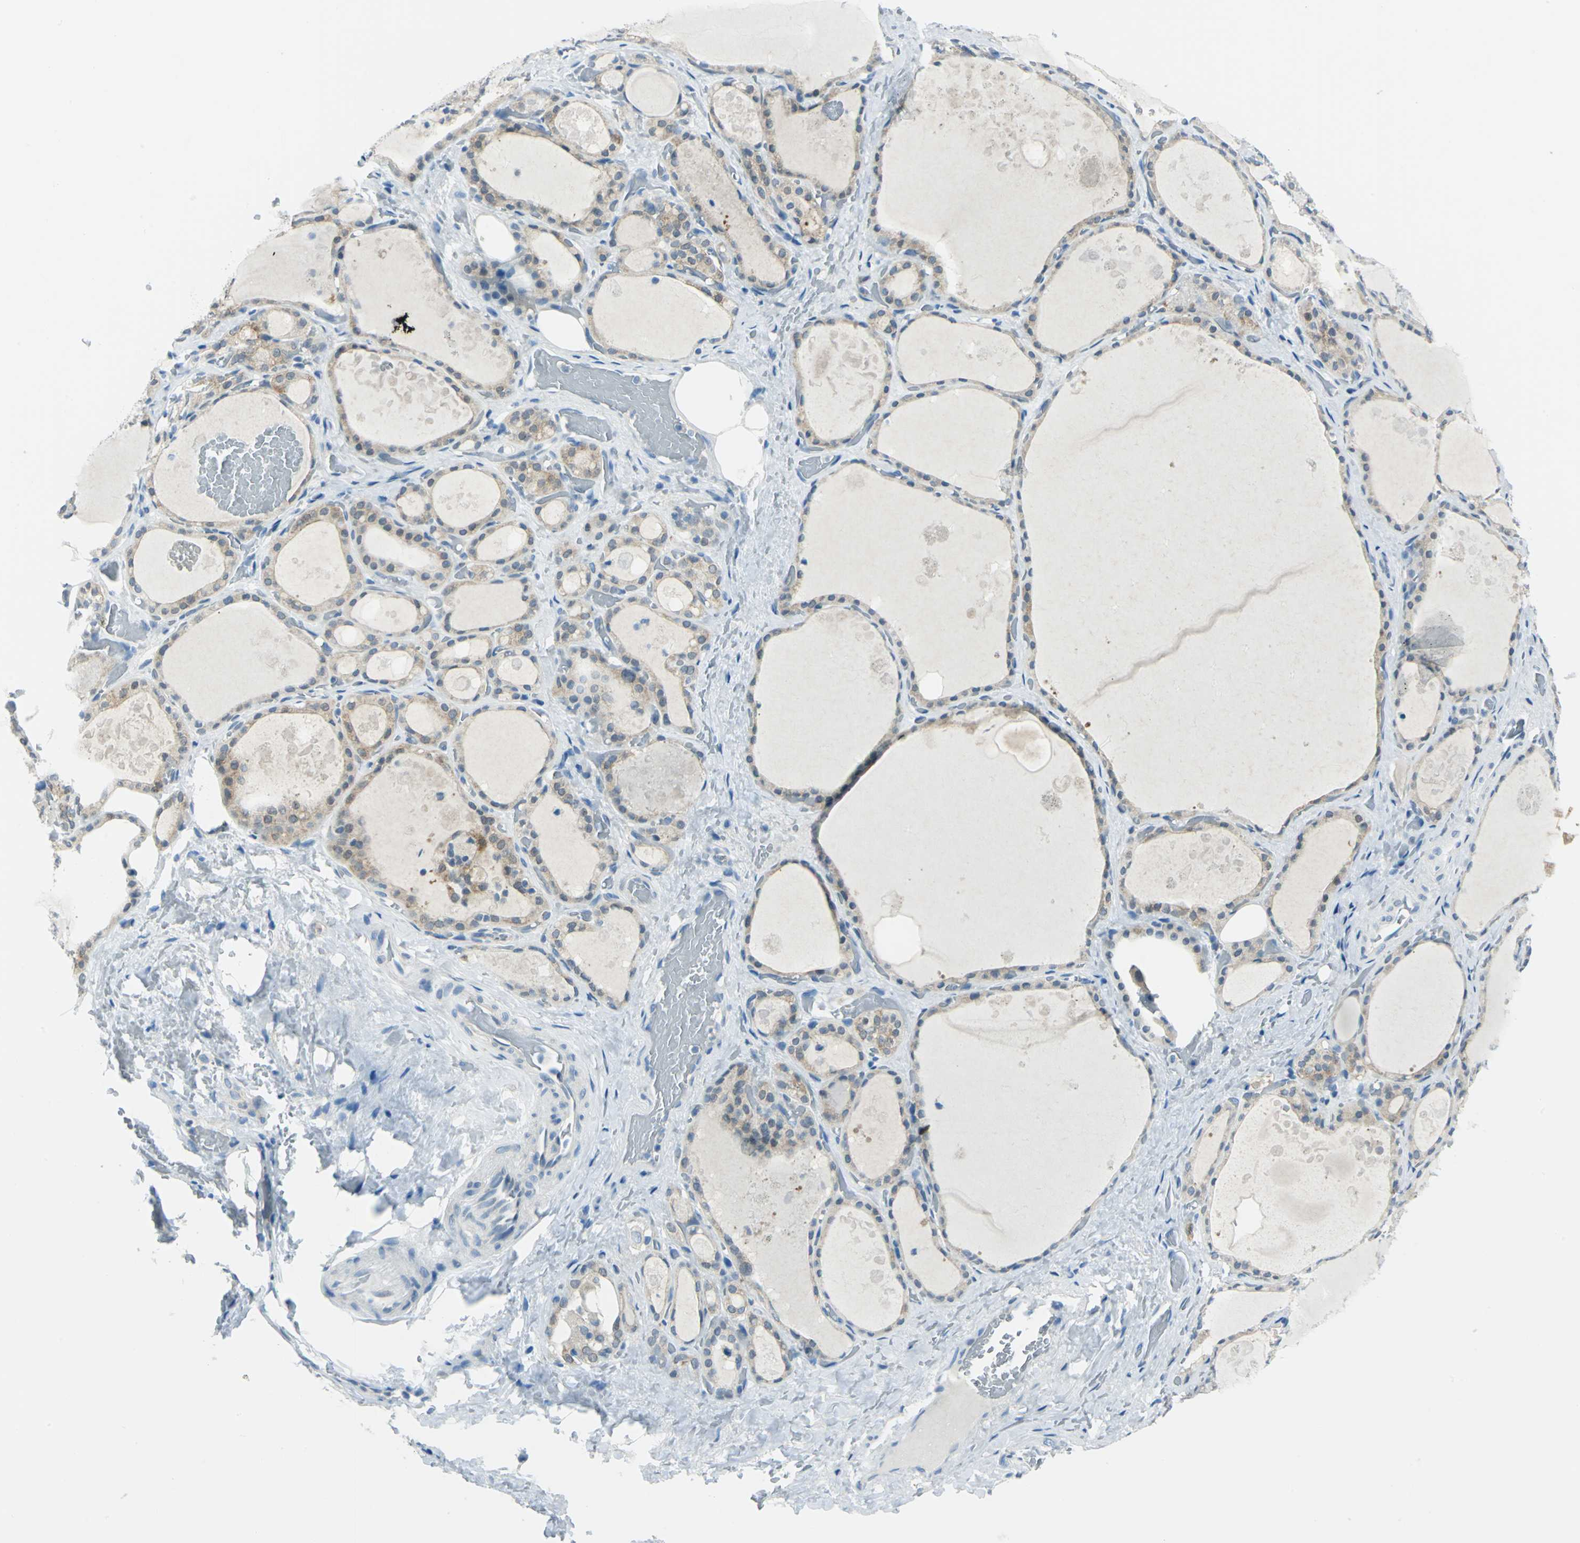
{"staining": {"intensity": "moderate", "quantity": ">75%", "location": "cytoplasmic/membranous"}, "tissue": "thyroid gland", "cell_type": "Glandular cells", "image_type": "normal", "snomed": [{"axis": "morphology", "description": "Normal tissue, NOS"}, {"axis": "topography", "description": "Thyroid gland"}], "caption": "The image shows immunohistochemical staining of benign thyroid gland. There is moderate cytoplasmic/membranous staining is appreciated in about >75% of glandular cells. The staining is performed using DAB (3,3'-diaminobenzidine) brown chromogen to label protein expression. The nuclei are counter-stained blue using hematoxylin.", "gene": "ALDOA", "patient": {"sex": "male", "age": 61}}